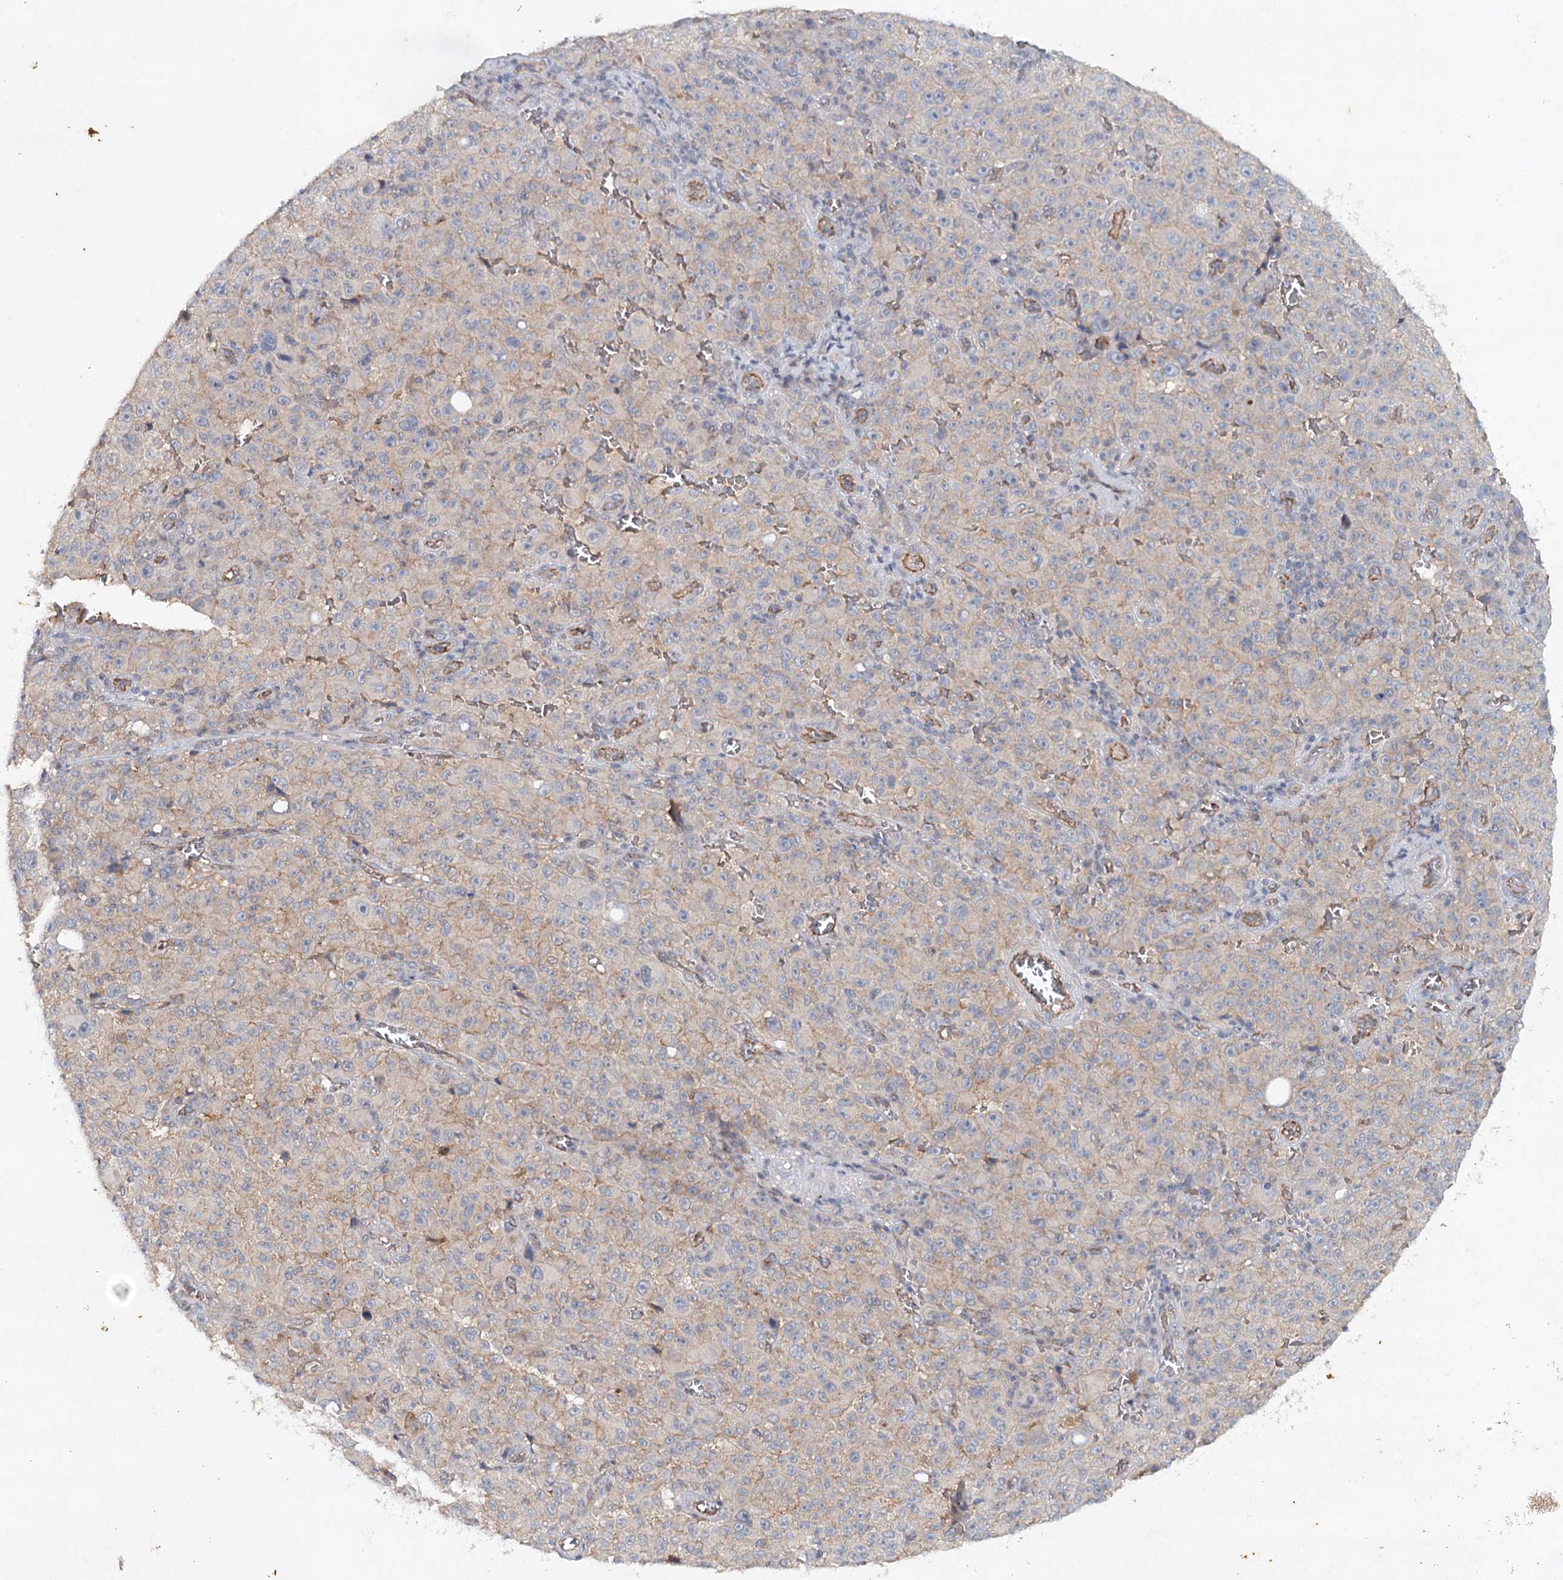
{"staining": {"intensity": "weak", "quantity": "25%-75%", "location": "cytoplasmic/membranous"}, "tissue": "melanoma", "cell_type": "Tumor cells", "image_type": "cancer", "snomed": [{"axis": "morphology", "description": "Malignant melanoma, NOS"}, {"axis": "topography", "description": "Skin"}], "caption": "Malignant melanoma stained for a protein (brown) shows weak cytoplasmic/membranous positive expression in approximately 25%-75% of tumor cells.", "gene": "SYNPO", "patient": {"sex": "female", "age": 82}}